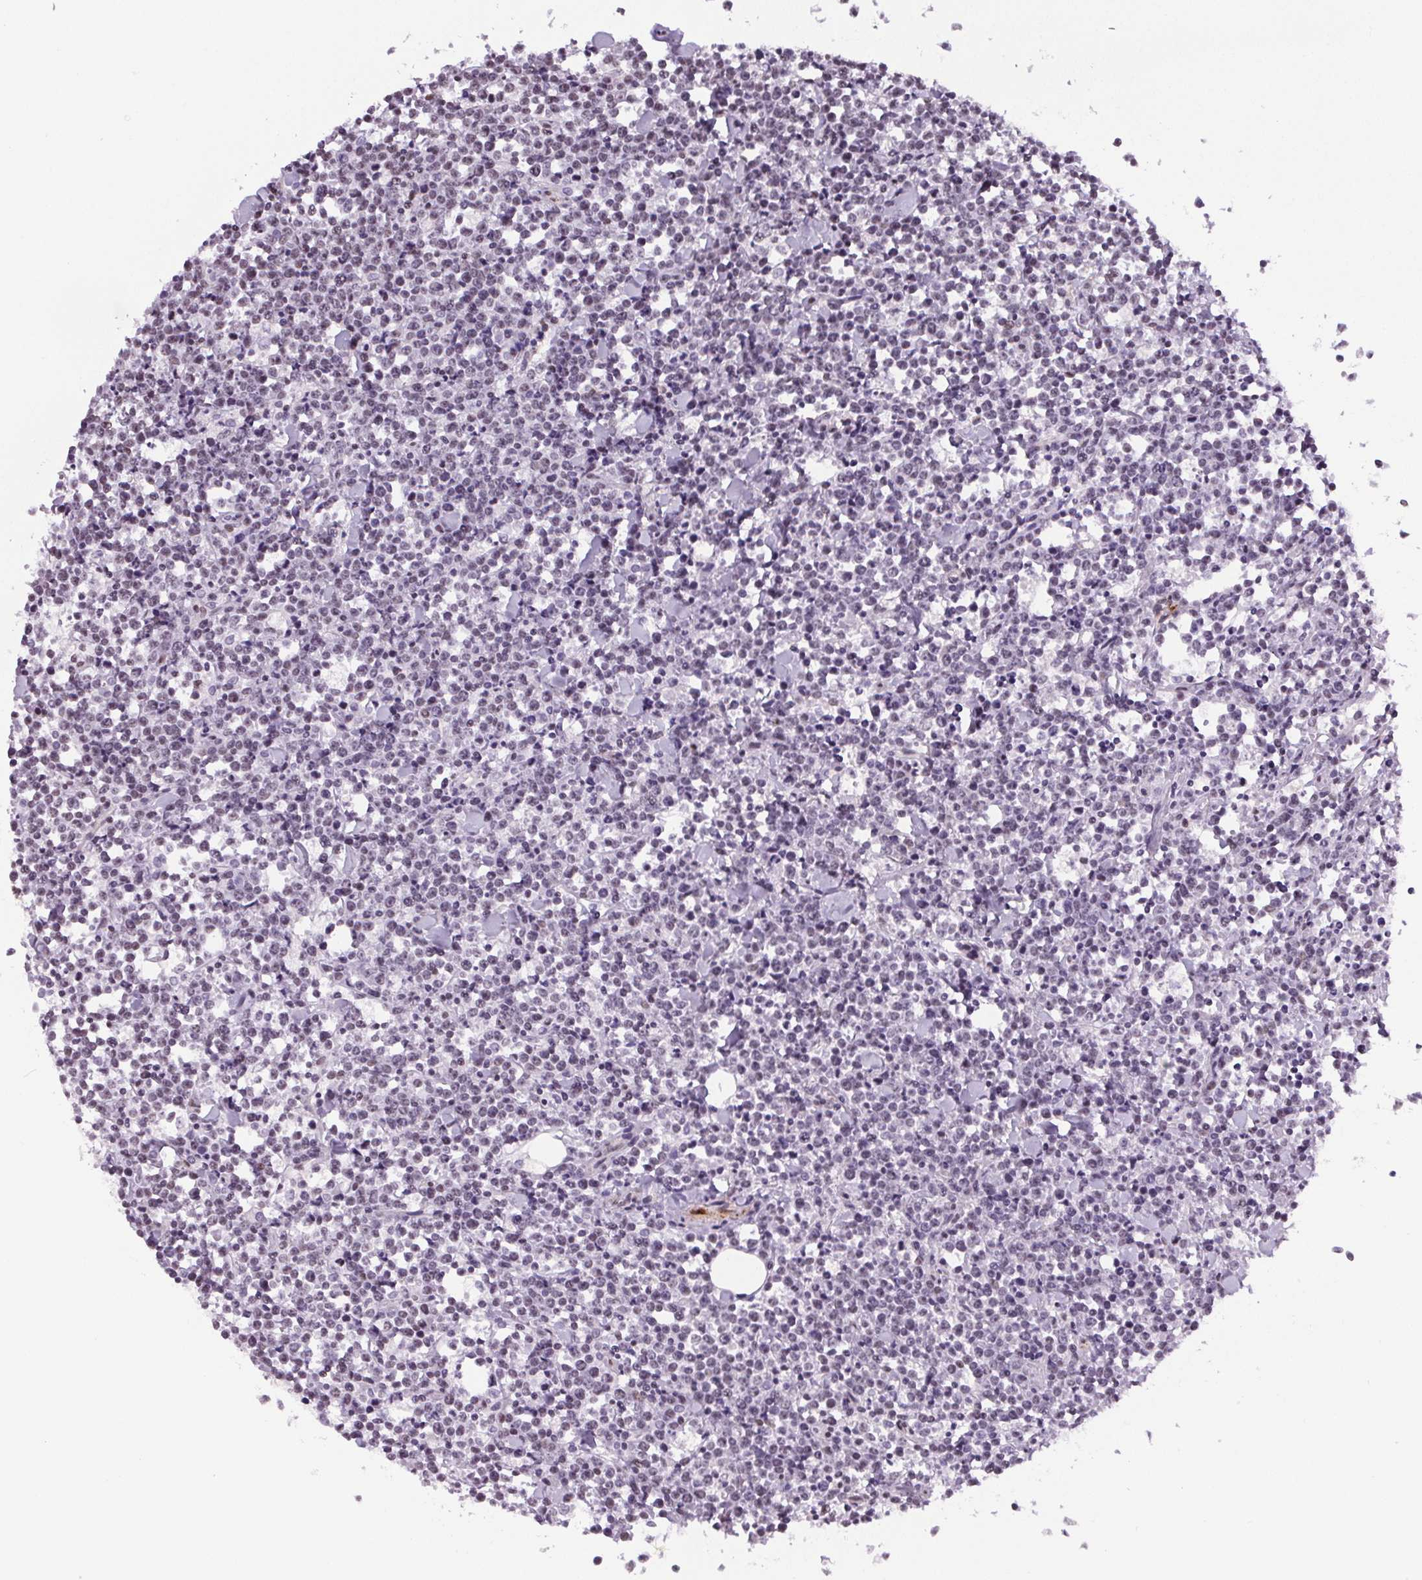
{"staining": {"intensity": "negative", "quantity": "none", "location": "none"}, "tissue": "lymphoma", "cell_type": "Tumor cells", "image_type": "cancer", "snomed": [{"axis": "morphology", "description": "Malignant lymphoma, non-Hodgkin's type, High grade"}, {"axis": "topography", "description": "Small intestine"}], "caption": "This is a photomicrograph of immunohistochemistry staining of high-grade malignant lymphoma, non-Hodgkin's type, which shows no expression in tumor cells.", "gene": "GP6", "patient": {"sex": "female", "age": 56}}